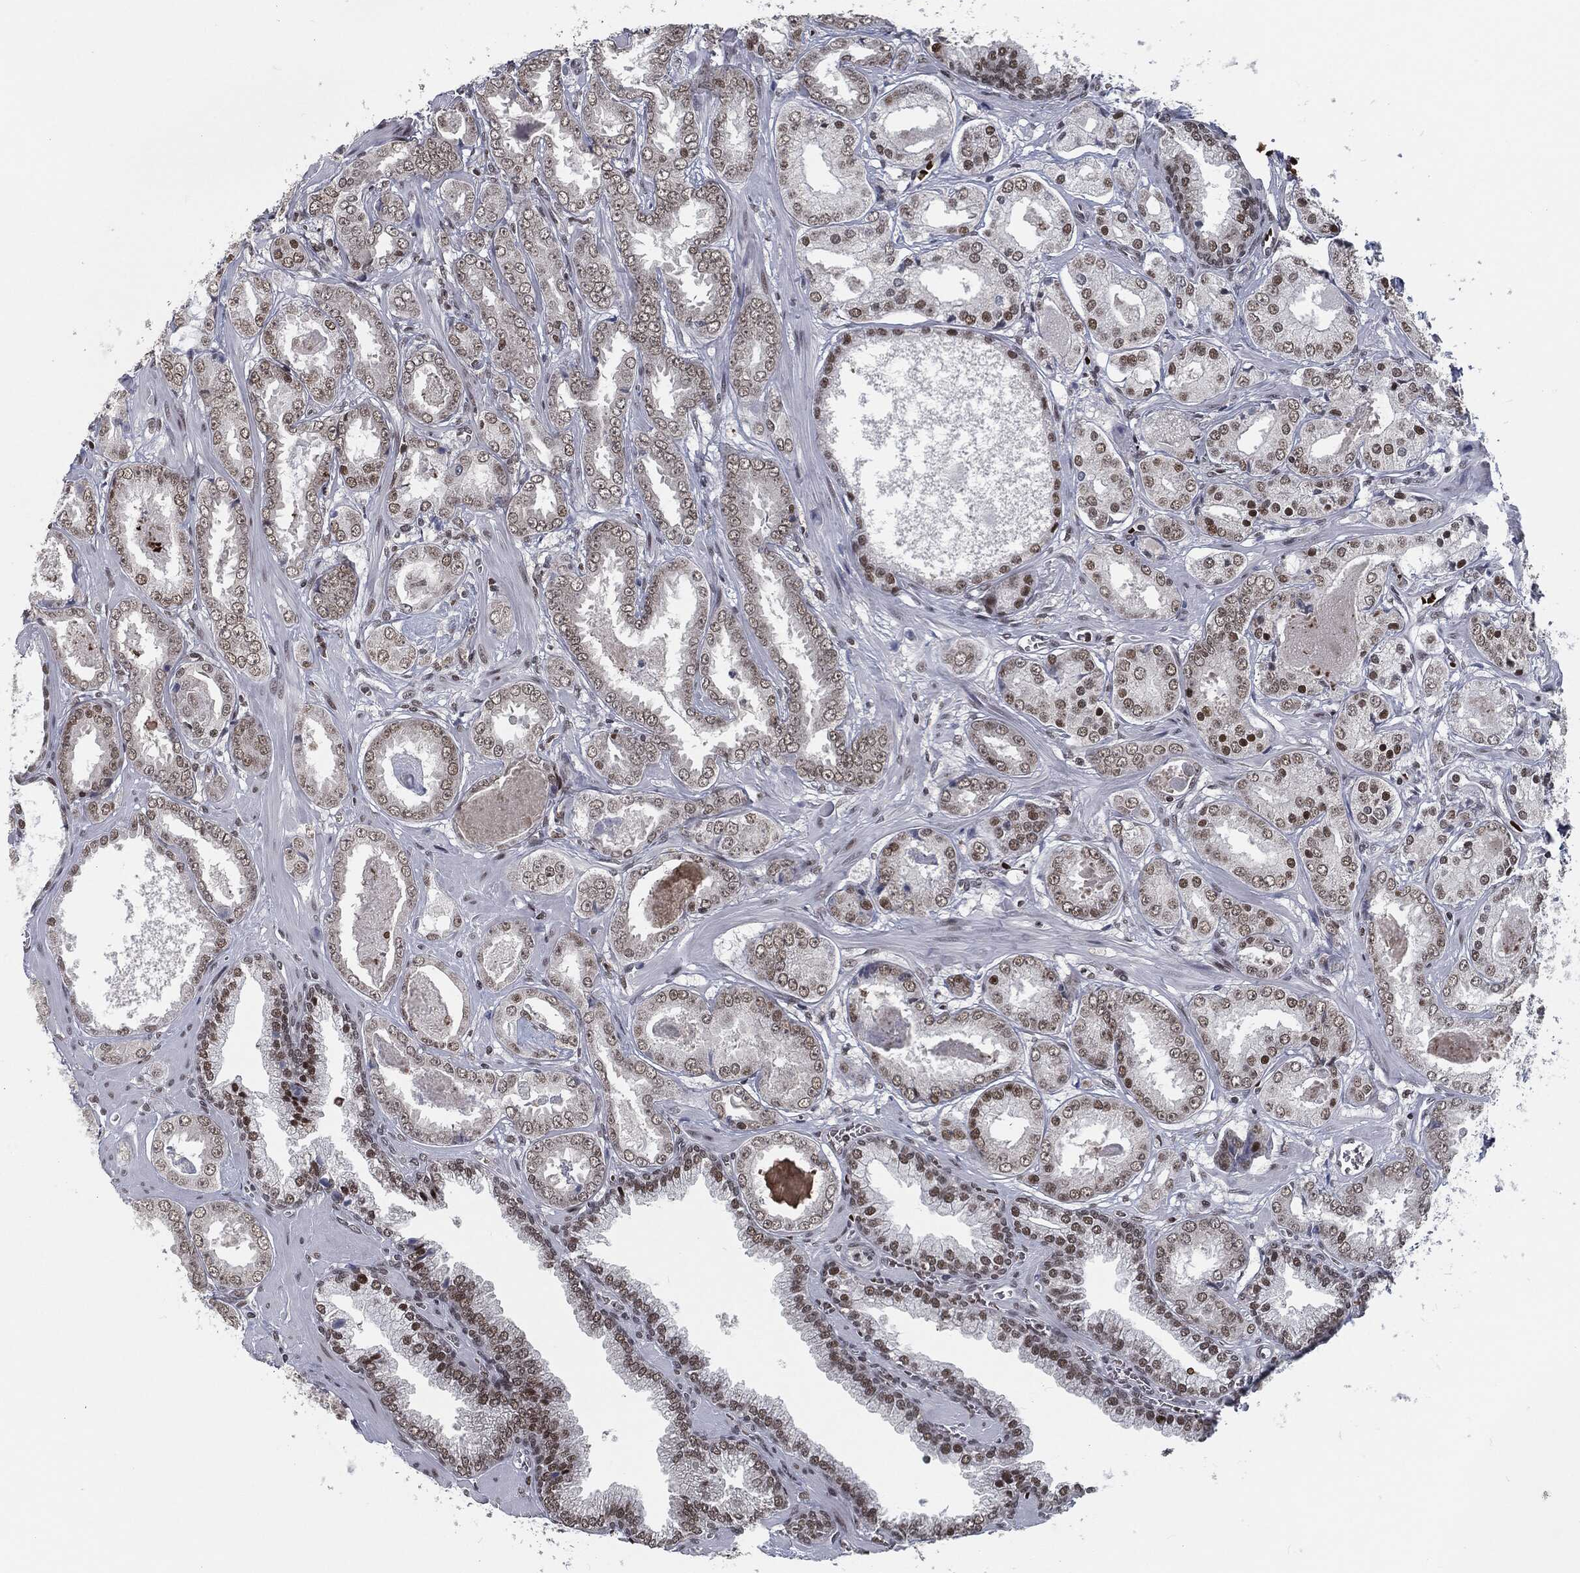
{"staining": {"intensity": "strong", "quantity": "<25%", "location": "nuclear"}, "tissue": "prostate cancer", "cell_type": "Tumor cells", "image_type": "cancer", "snomed": [{"axis": "morphology", "description": "Adenocarcinoma, NOS"}, {"axis": "topography", "description": "Prostate"}], "caption": "Approximately <25% of tumor cells in prostate cancer exhibit strong nuclear protein staining as visualized by brown immunohistochemical staining.", "gene": "ANXA1", "patient": {"sex": "male", "age": 56}}